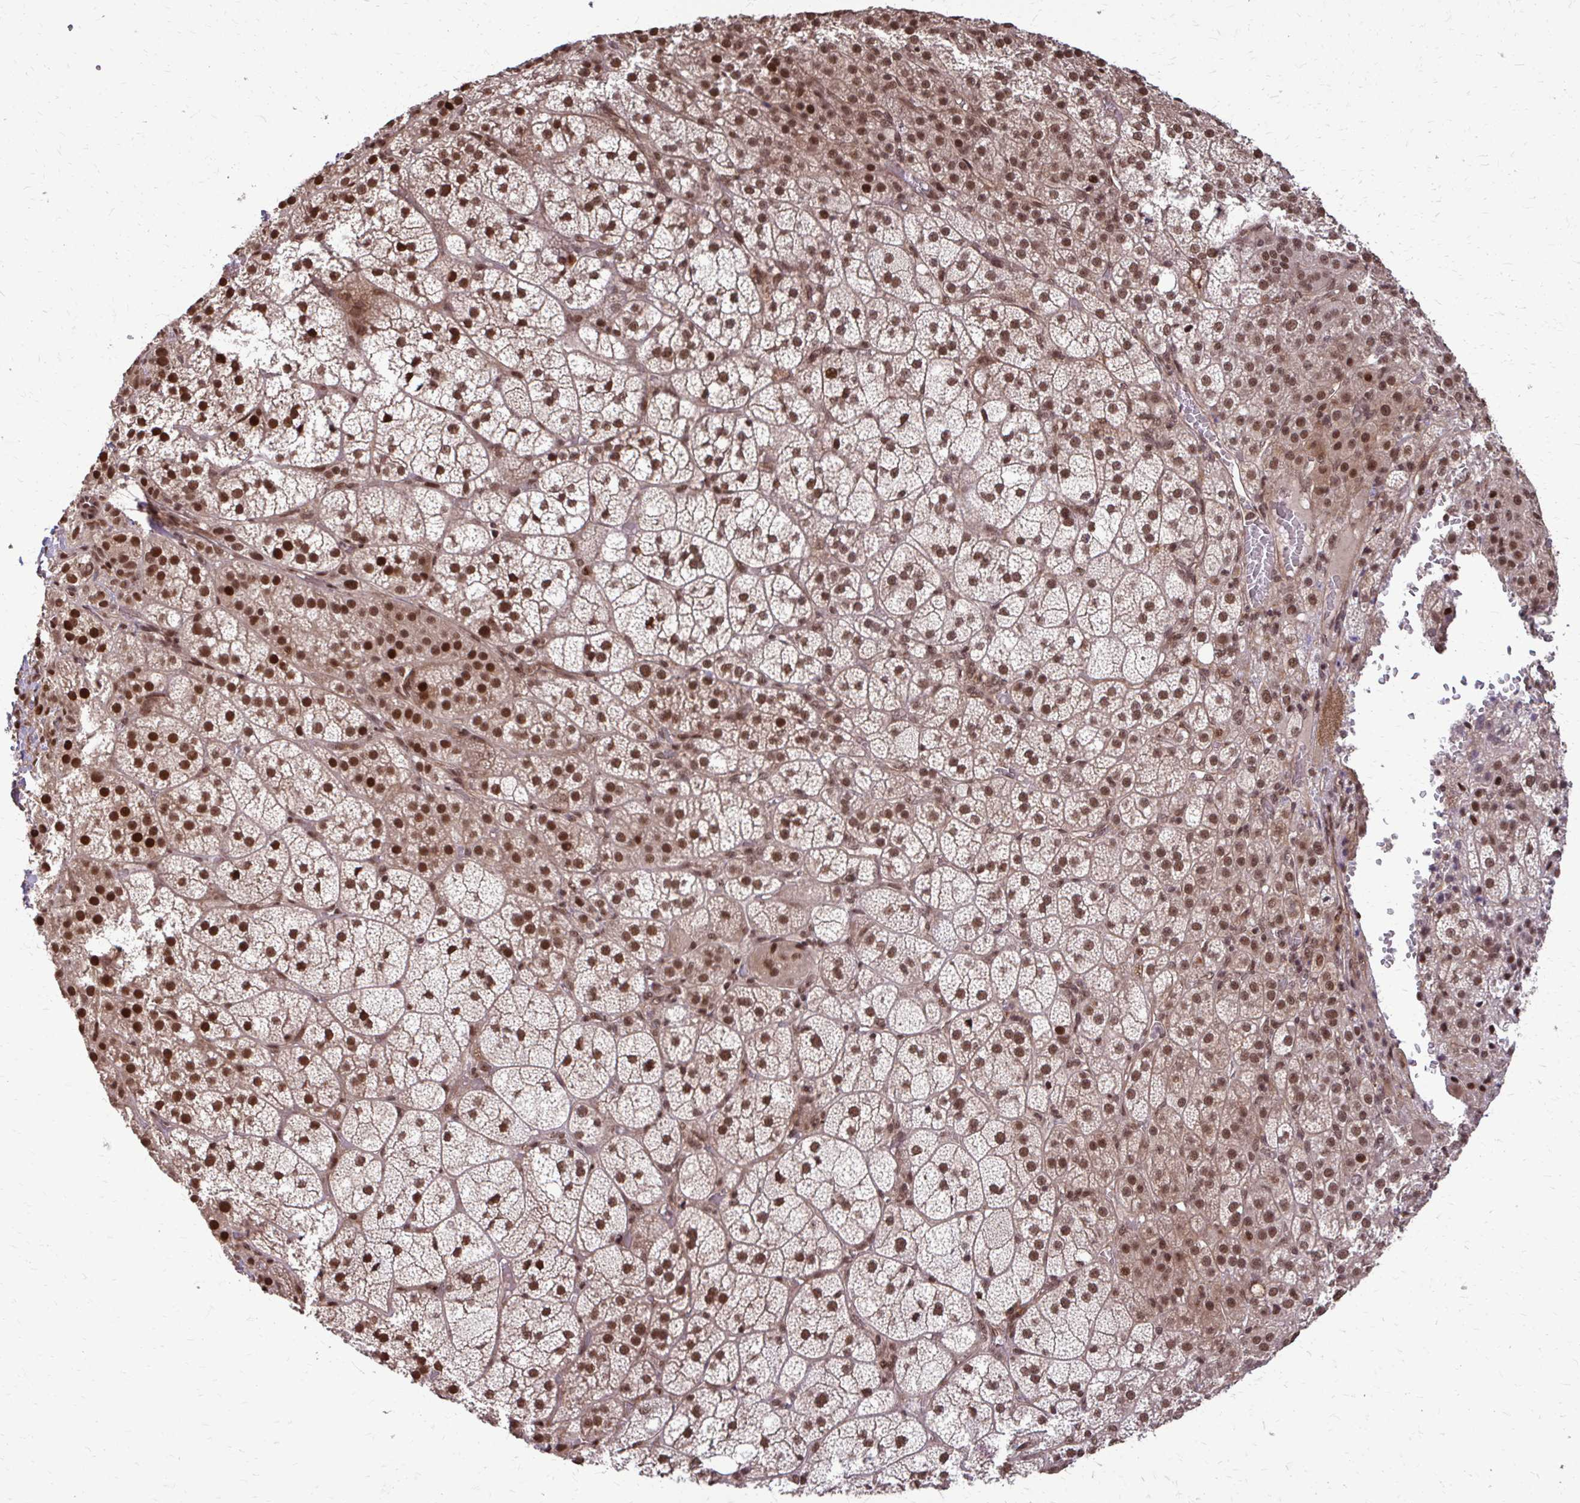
{"staining": {"intensity": "strong", "quantity": ">75%", "location": "cytoplasmic/membranous,nuclear"}, "tissue": "adrenal gland", "cell_type": "Glandular cells", "image_type": "normal", "snomed": [{"axis": "morphology", "description": "Normal tissue, NOS"}, {"axis": "topography", "description": "Adrenal gland"}], "caption": "Immunohistochemical staining of normal adrenal gland shows high levels of strong cytoplasmic/membranous,nuclear staining in approximately >75% of glandular cells. The staining was performed using DAB, with brown indicating positive protein expression. Nuclei are stained blue with hematoxylin.", "gene": "SS18", "patient": {"sex": "female", "age": 60}}